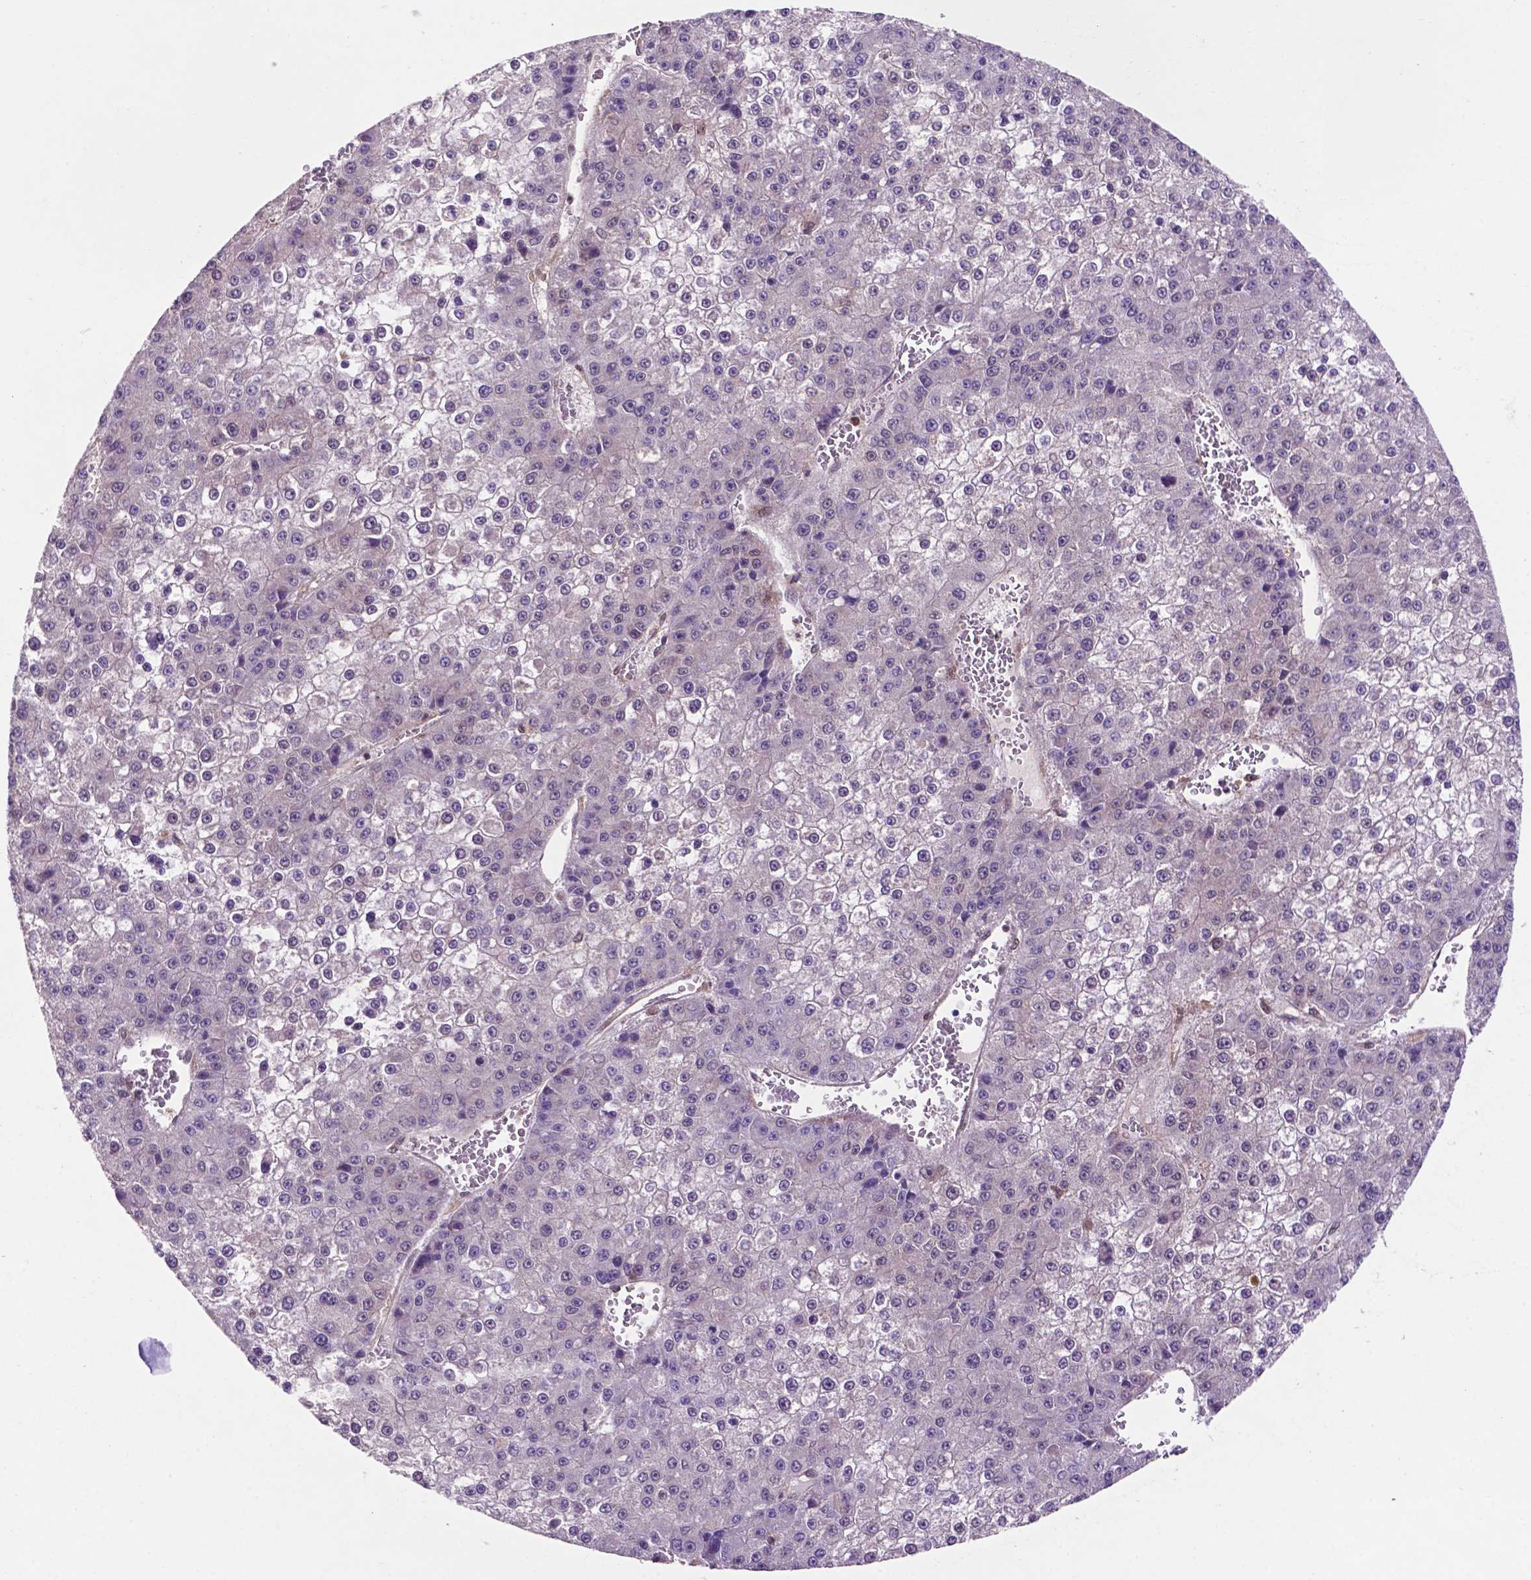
{"staining": {"intensity": "negative", "quantity": "none", "location": "none"}, "tissue": "liver cancer", "cell_type": "Tumor cells", "image_type": "cancer", "snomed": [{"axis": "morphology", "description": "Carcinoma, Hepatocellular, NOS"}, {"axis": "topography", "description": "Liver"}], "caption": "The photomicrograph reveals no staining of tumor cells in liver hepatocellular carcinoma. (Stains: DAB immunohistochemistry (IHC) with hematoxylin counter stain, Microscopy: brightfield microscopy at high magnification).", "gene": "UBE2L6", "patient": {"sex": "female", "age": 73}}